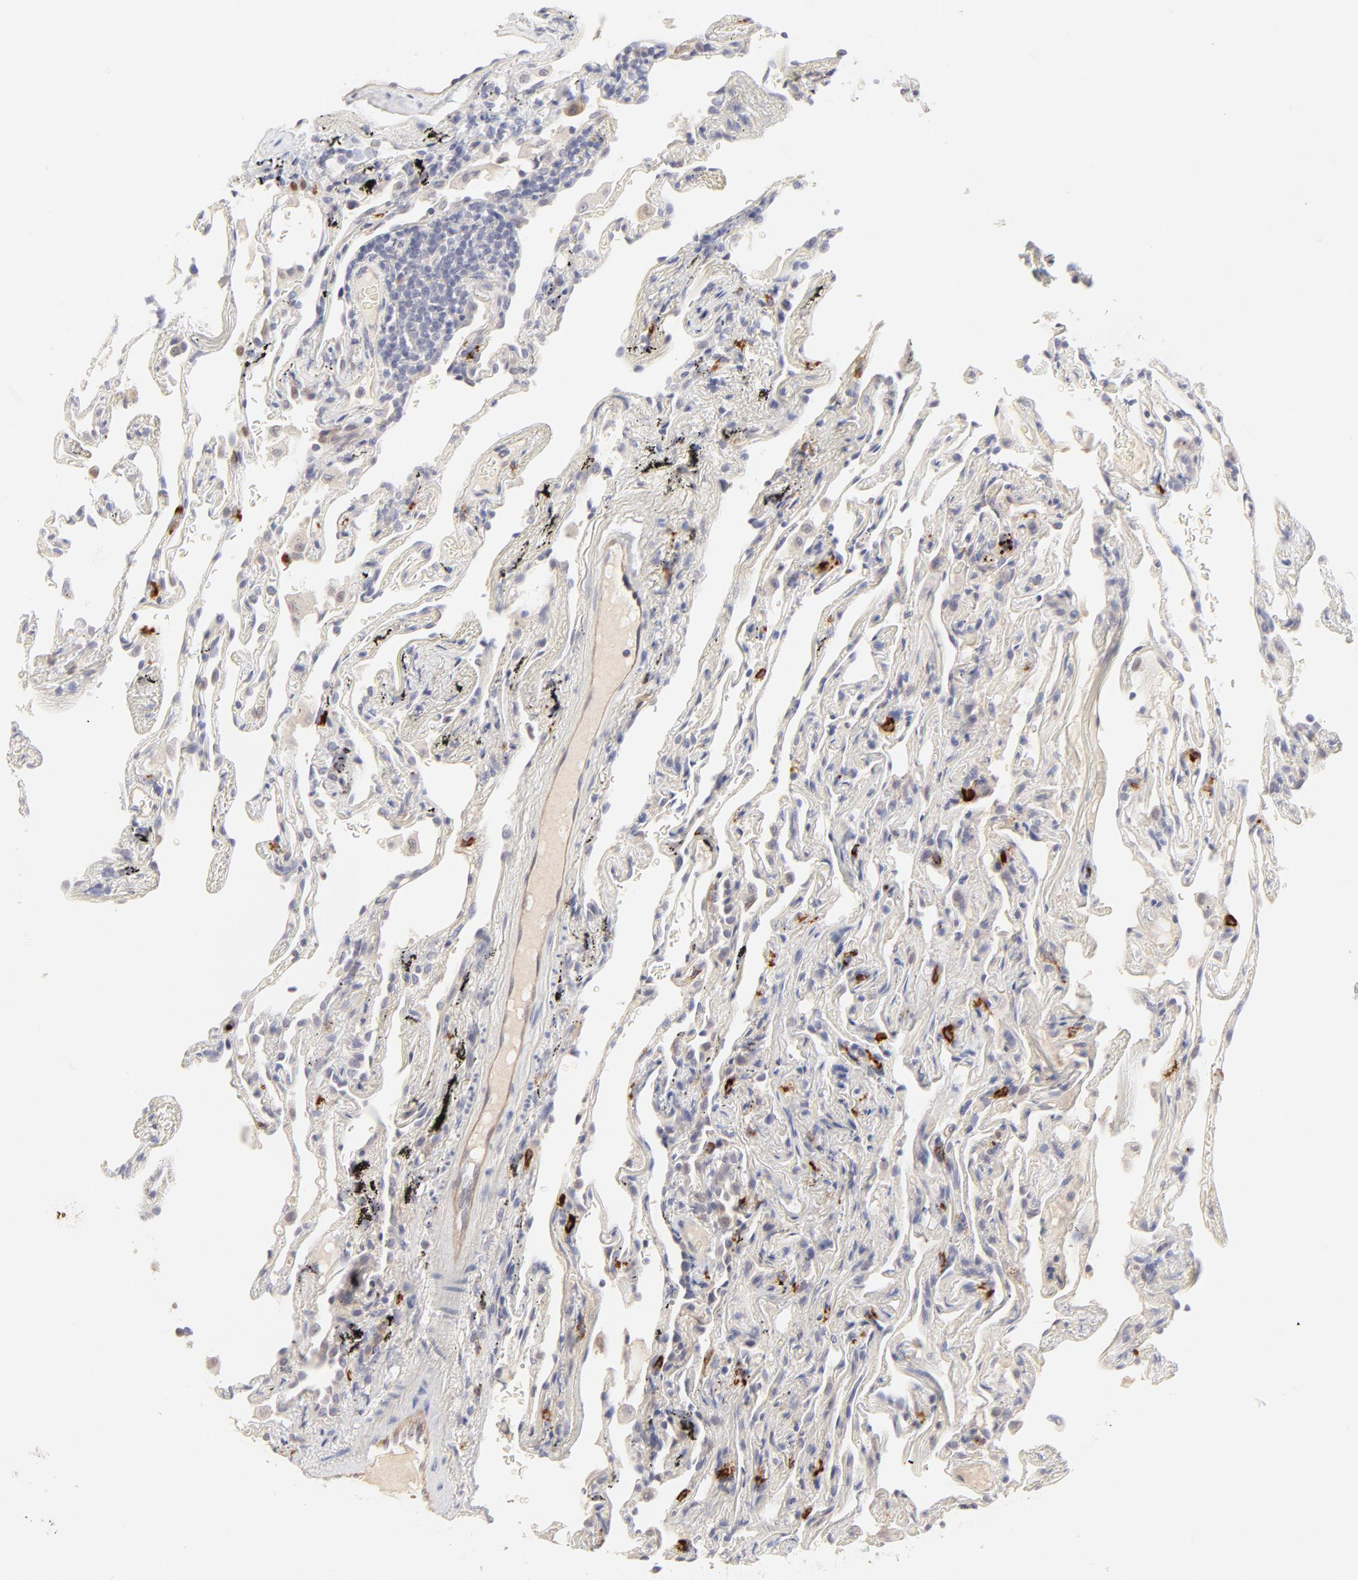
{"staining": {"intensity": "moderate", "quantity": "<25%", "location": "nuclear"}, "tissue": "lung", "cell_type": "Alveolar cells", "image_type": "normal", "snomed": [{"axis": "morphology", "description": "Normal tissue, NOS"}, {"axis": "morphology", "description": "Inflammation, NOS"}, {"axis": "topography", "description": "Lung"}], "caption": "Immunohistochemistry image of unremarkable lung: lung stained using immunohistochemistry (IHC) reveals low levels of moderate protein expression localized specifically in the nuclear of alveolar cells, appearing as a nuclear brown color.", "gene": "ELF3", "patient": {"sex": "male", "age": 69}}